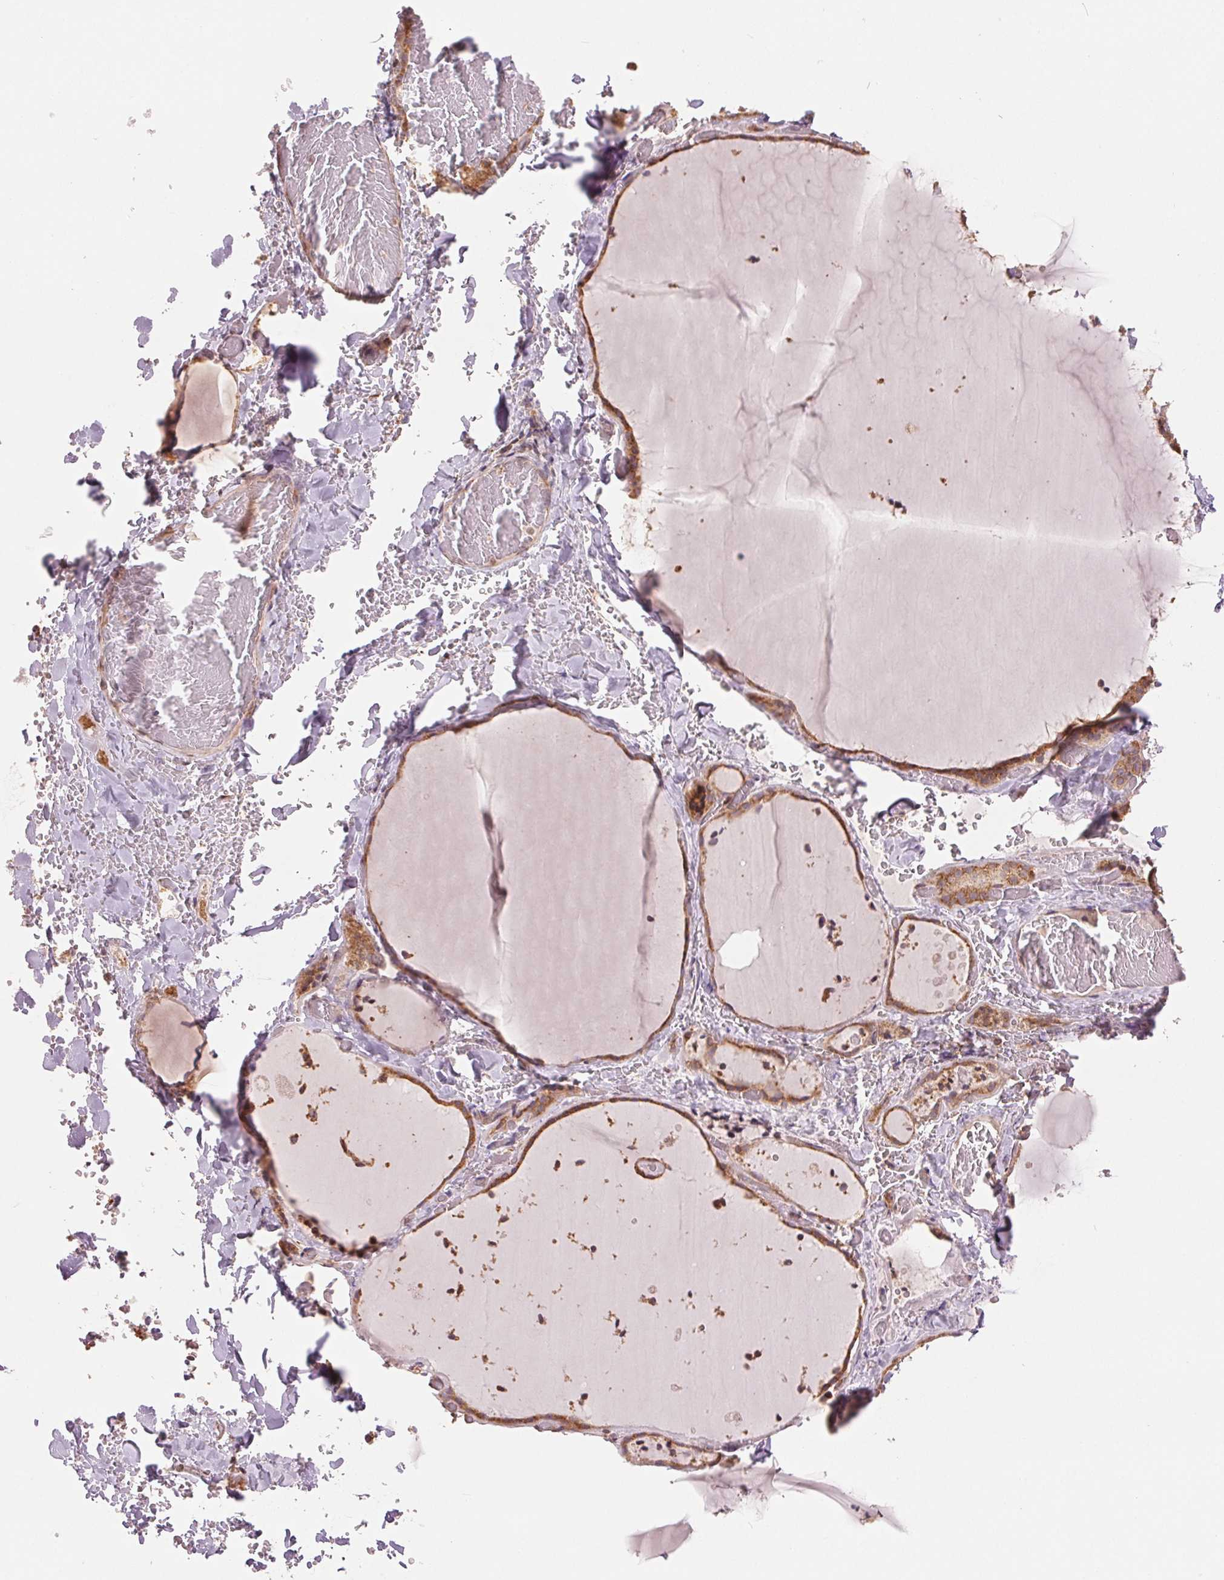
{"staining": {"intensity": "moderate", "quantity": ">75%", "location": "cytoplasmic/membranous"}, "tissue": "thyroid gland", "cell_type": "Glandular cells", "image_type": "normal", "snomed": [{"axis": "morphology", "description": "Normal tissue, NOS"}, {"axis": "topography", "description": "Thyroid gland"}], "caption": "Approximately >75% of glandular cells in unremarkable human thyroid gland reveal moderate cytoplasmic/membranous protein expression as visualized by brown immunohistochemical staining.", "gene": "SLC20A1", "patient": {"sex": "female", "age": 36}}